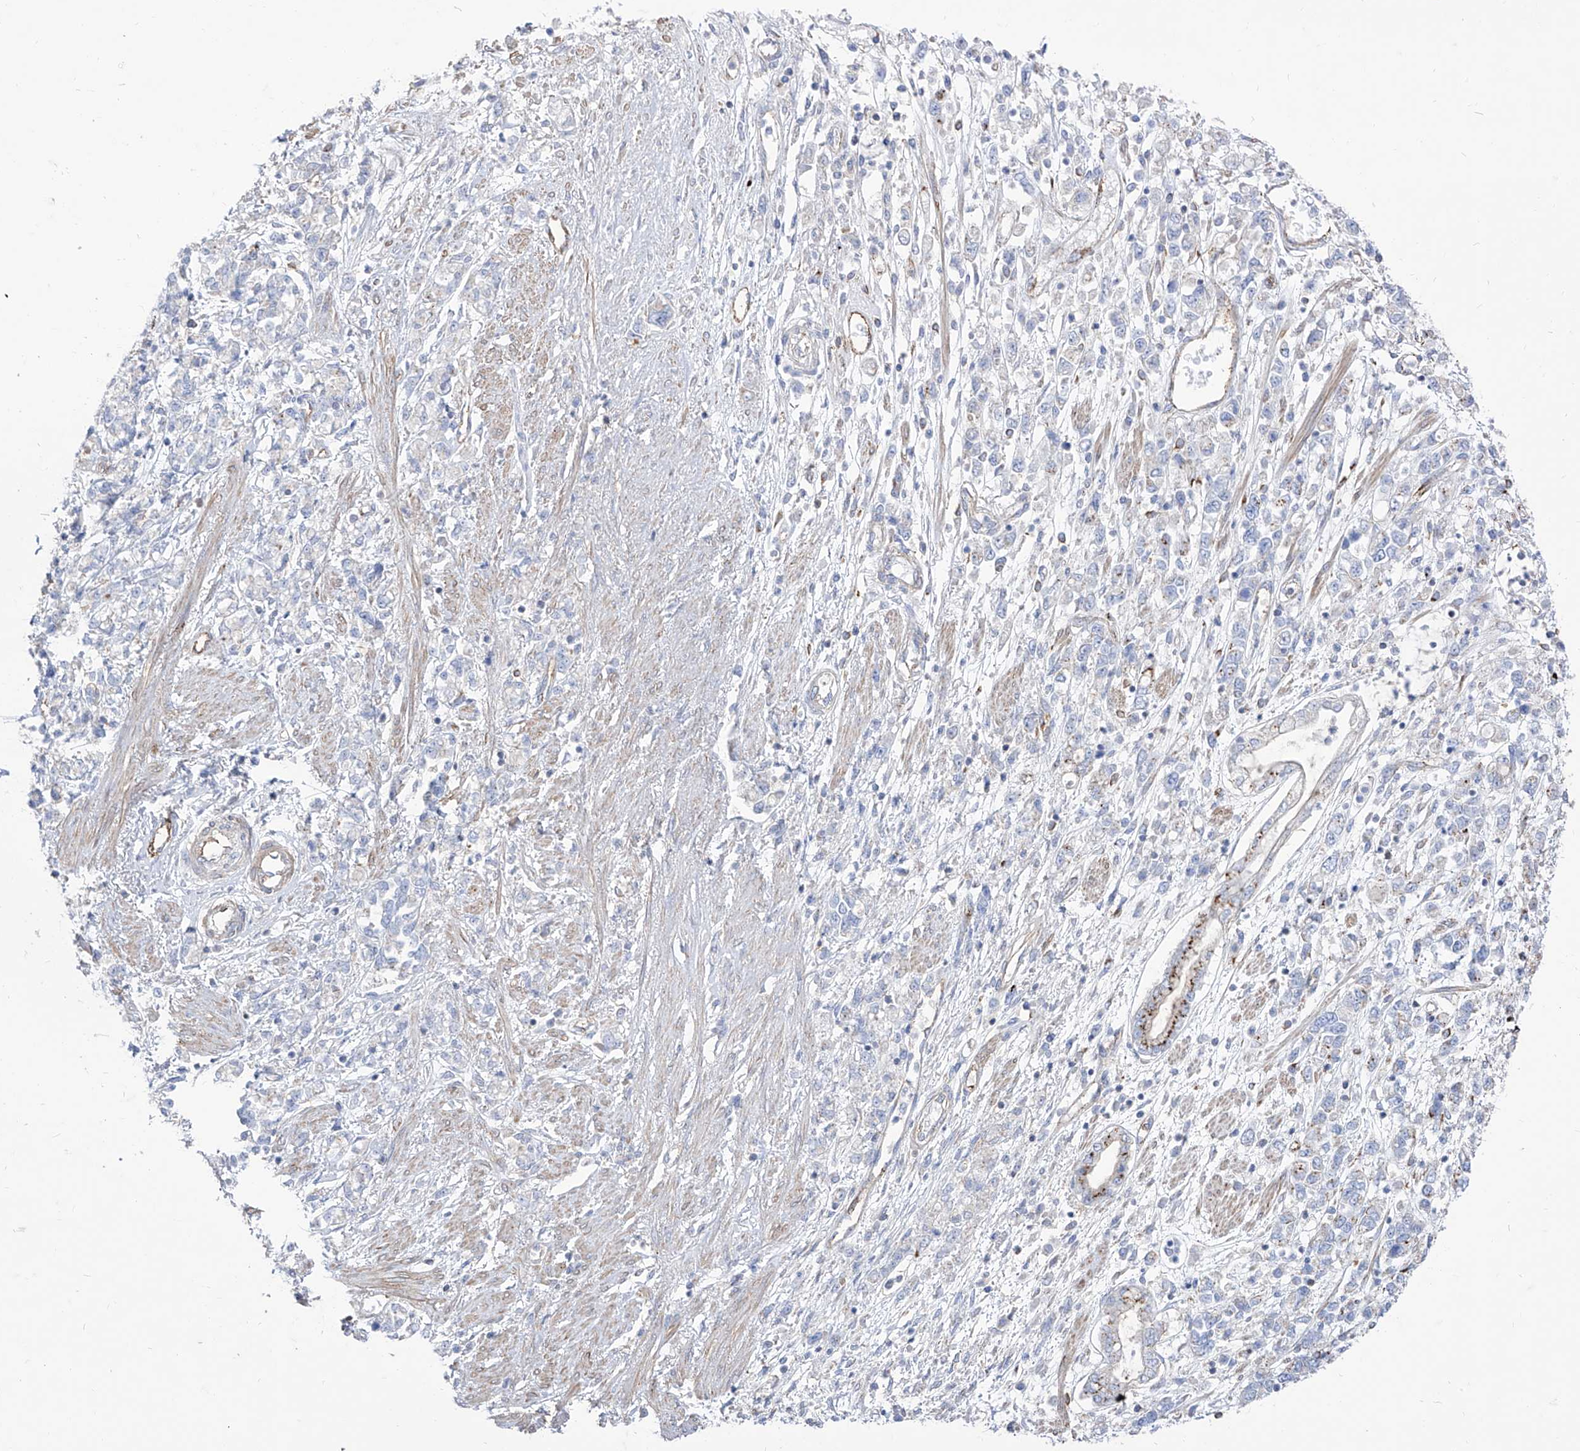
{"staining": {"intensity": "negative", "quantity": "none", "location": "none"}, "tissue": "stomach cancer", "cell_type": "Tumor cells", "image_type": "cancer", "snomed": [{"axis": "morphology", "description": "Adenocarcinoma, NOS"}, {"axis": "topography", "description": "Stomach"}], "caption": "Immunohistochemistry (IHC) image of neoplastic tissue: human stomach cancer (adenocarcinoma) stained with DAB (3,3'-diaminobenzidine) displays no significant protein expression in tumor cells.", "gene": "C1orf74", "patient": {"sex": "female", "age": 76}}